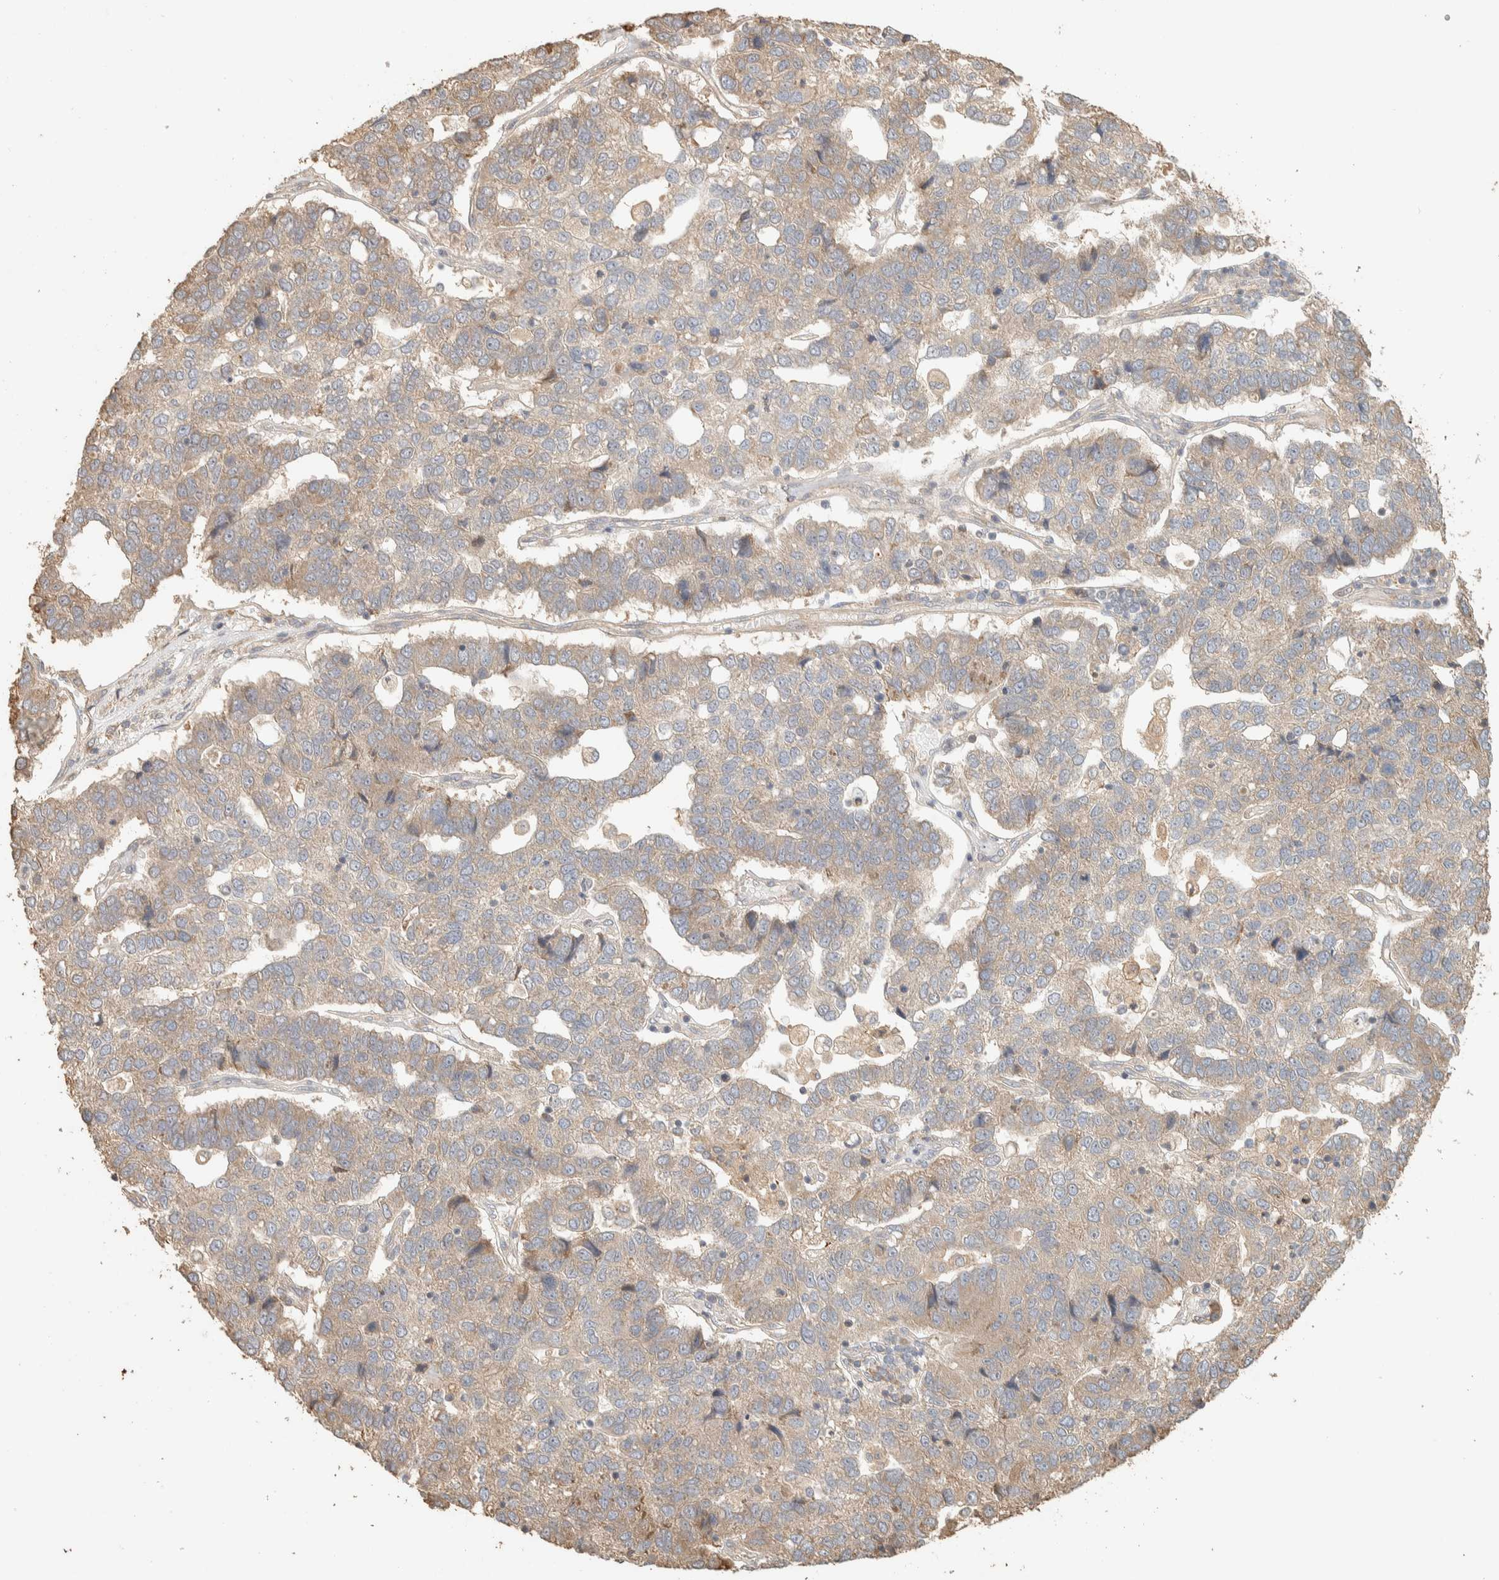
{"staining": {"intensity": "weak", "quantity": "<25%", "location": "cytoplasmic/membranous"}, "tissue": "pancreatic cancer", "cell_type": "Tumor cells", "image_type": "cancer", "snomed": [{"axis": "morphology", "description": "Adenocarcinoma, NOS"}, {"axis": "topography", "description": "Pancreas"}], "caption": "Pancreatic adenocarcinoma was stained to show a protein in brown. There is no significant staining in tumor cells.", "gene": "EXOC7", "patient": {"sex": "female", "age": 61}}